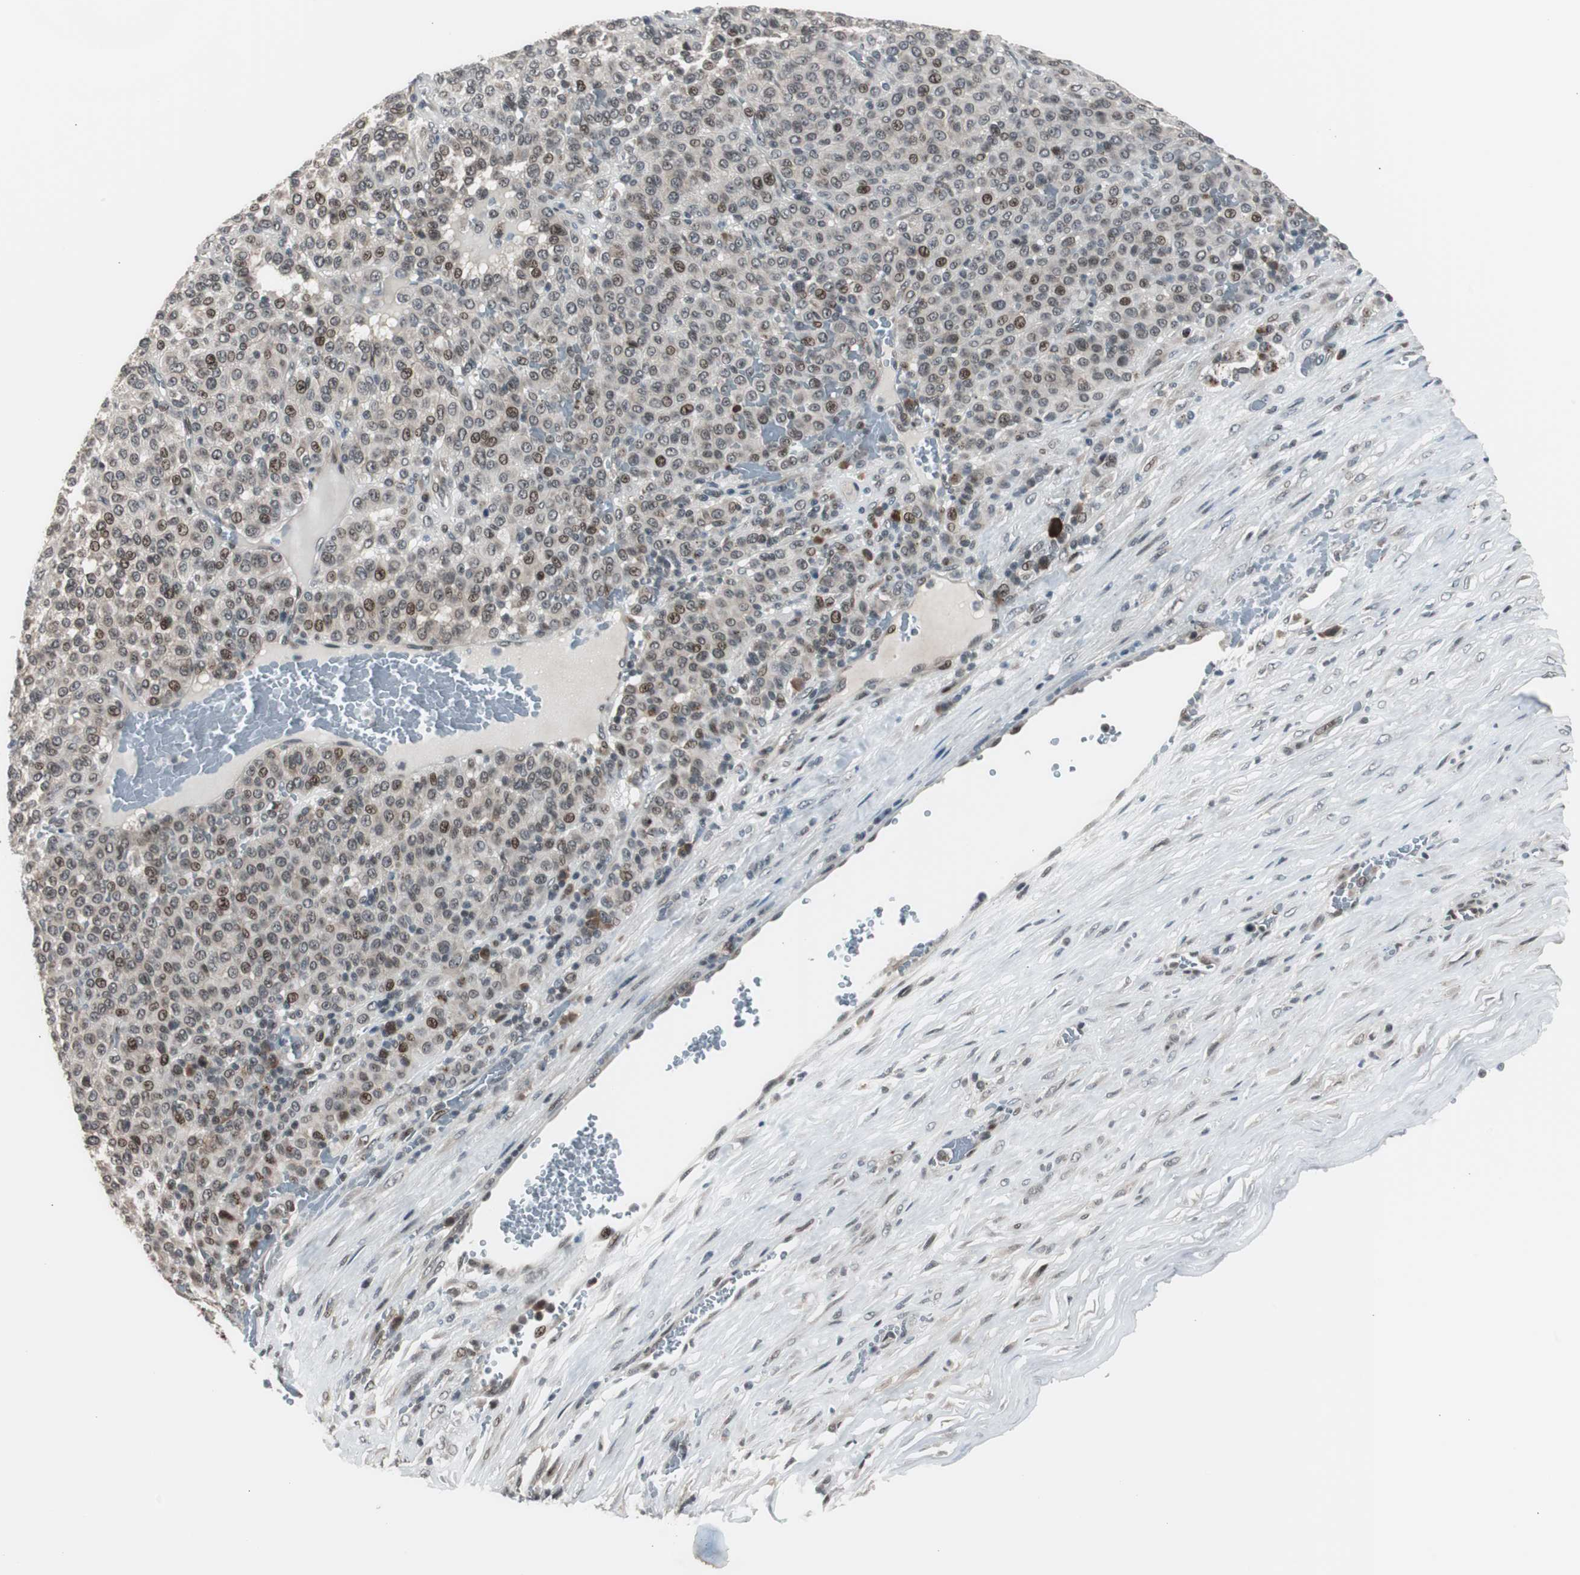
{"staining": {"intensity": "moderate", "quantity": "25%-75%", "location": "nuclear"}, "tissue": "melanoma", "cell_type": "Tumor cells", "image_type": "cancer", "snomed": [{"axis": "morphology", "description": "Malignant melanoma, Metastatic site"}, {"axis": "topography", "description": "Pancreas"}], "caption": "Melanoma tissue exhibits moderate nuclear staining in about 25%-75% of tumor cells", "gene": "BOLA1", "patient": {"sex": "female", "age": 30}}